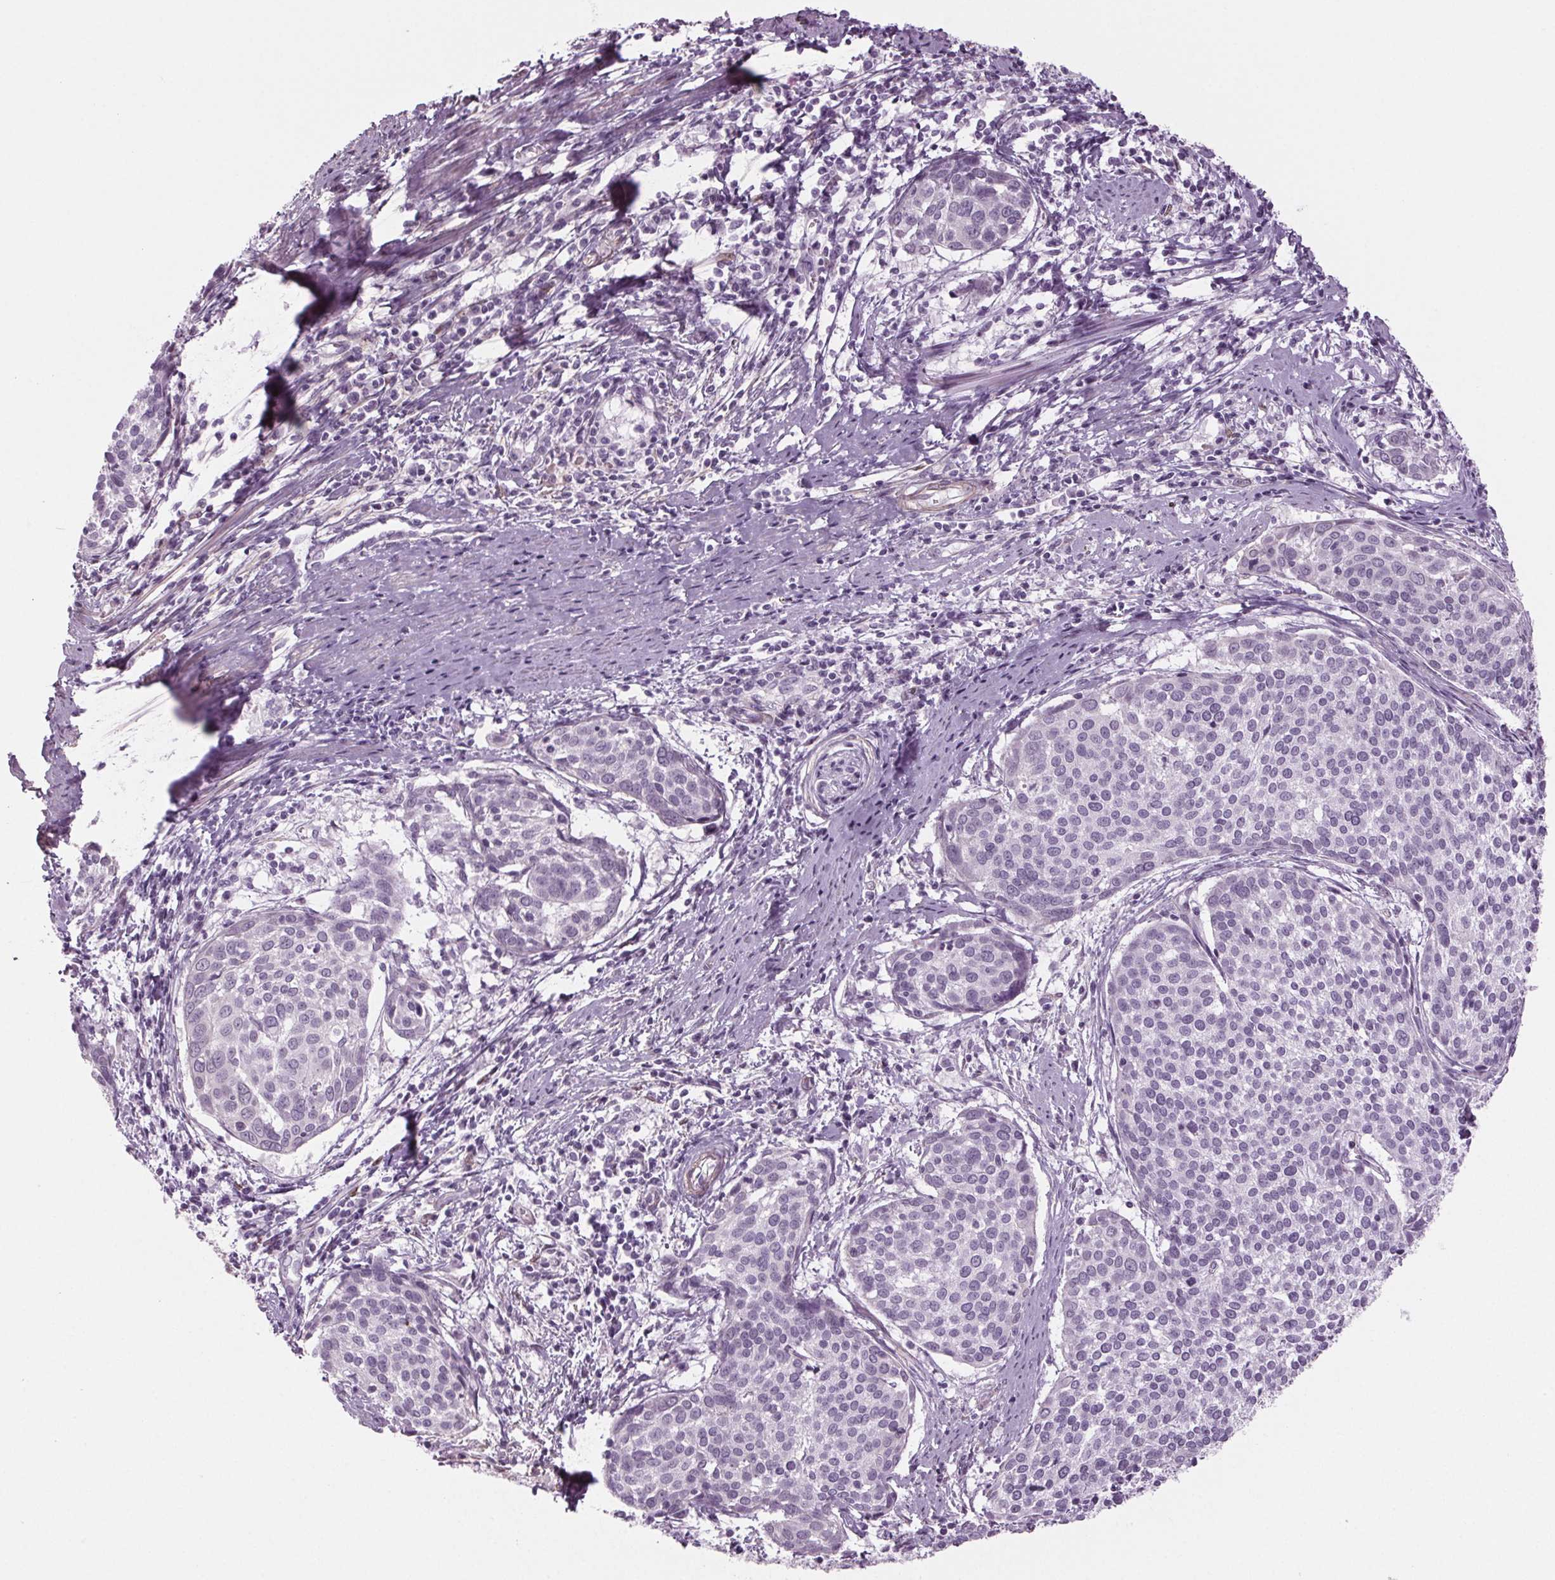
{"staining": {"intensity": "negative", "quantity": "none", "location": "none"}, "tissue": "cervical cancer", "cell_type": "Tumor cells", "image_type": "cancer", "snomed": [{"axis": "morphology", "description": "Squamous cell carcinoma, NOS"}, {"axis": "topography", "description": "Cervix"}], "caption": "An image of cervical cancer (squamous cell carcinoma) stained for a protein demonstrates no brown staining in tumor cells. (Immunohistochemistry, brightfield microscopy, high magnification).", "gene": "BHLHE22", "patient": {"sex": "female", "age": 39}}